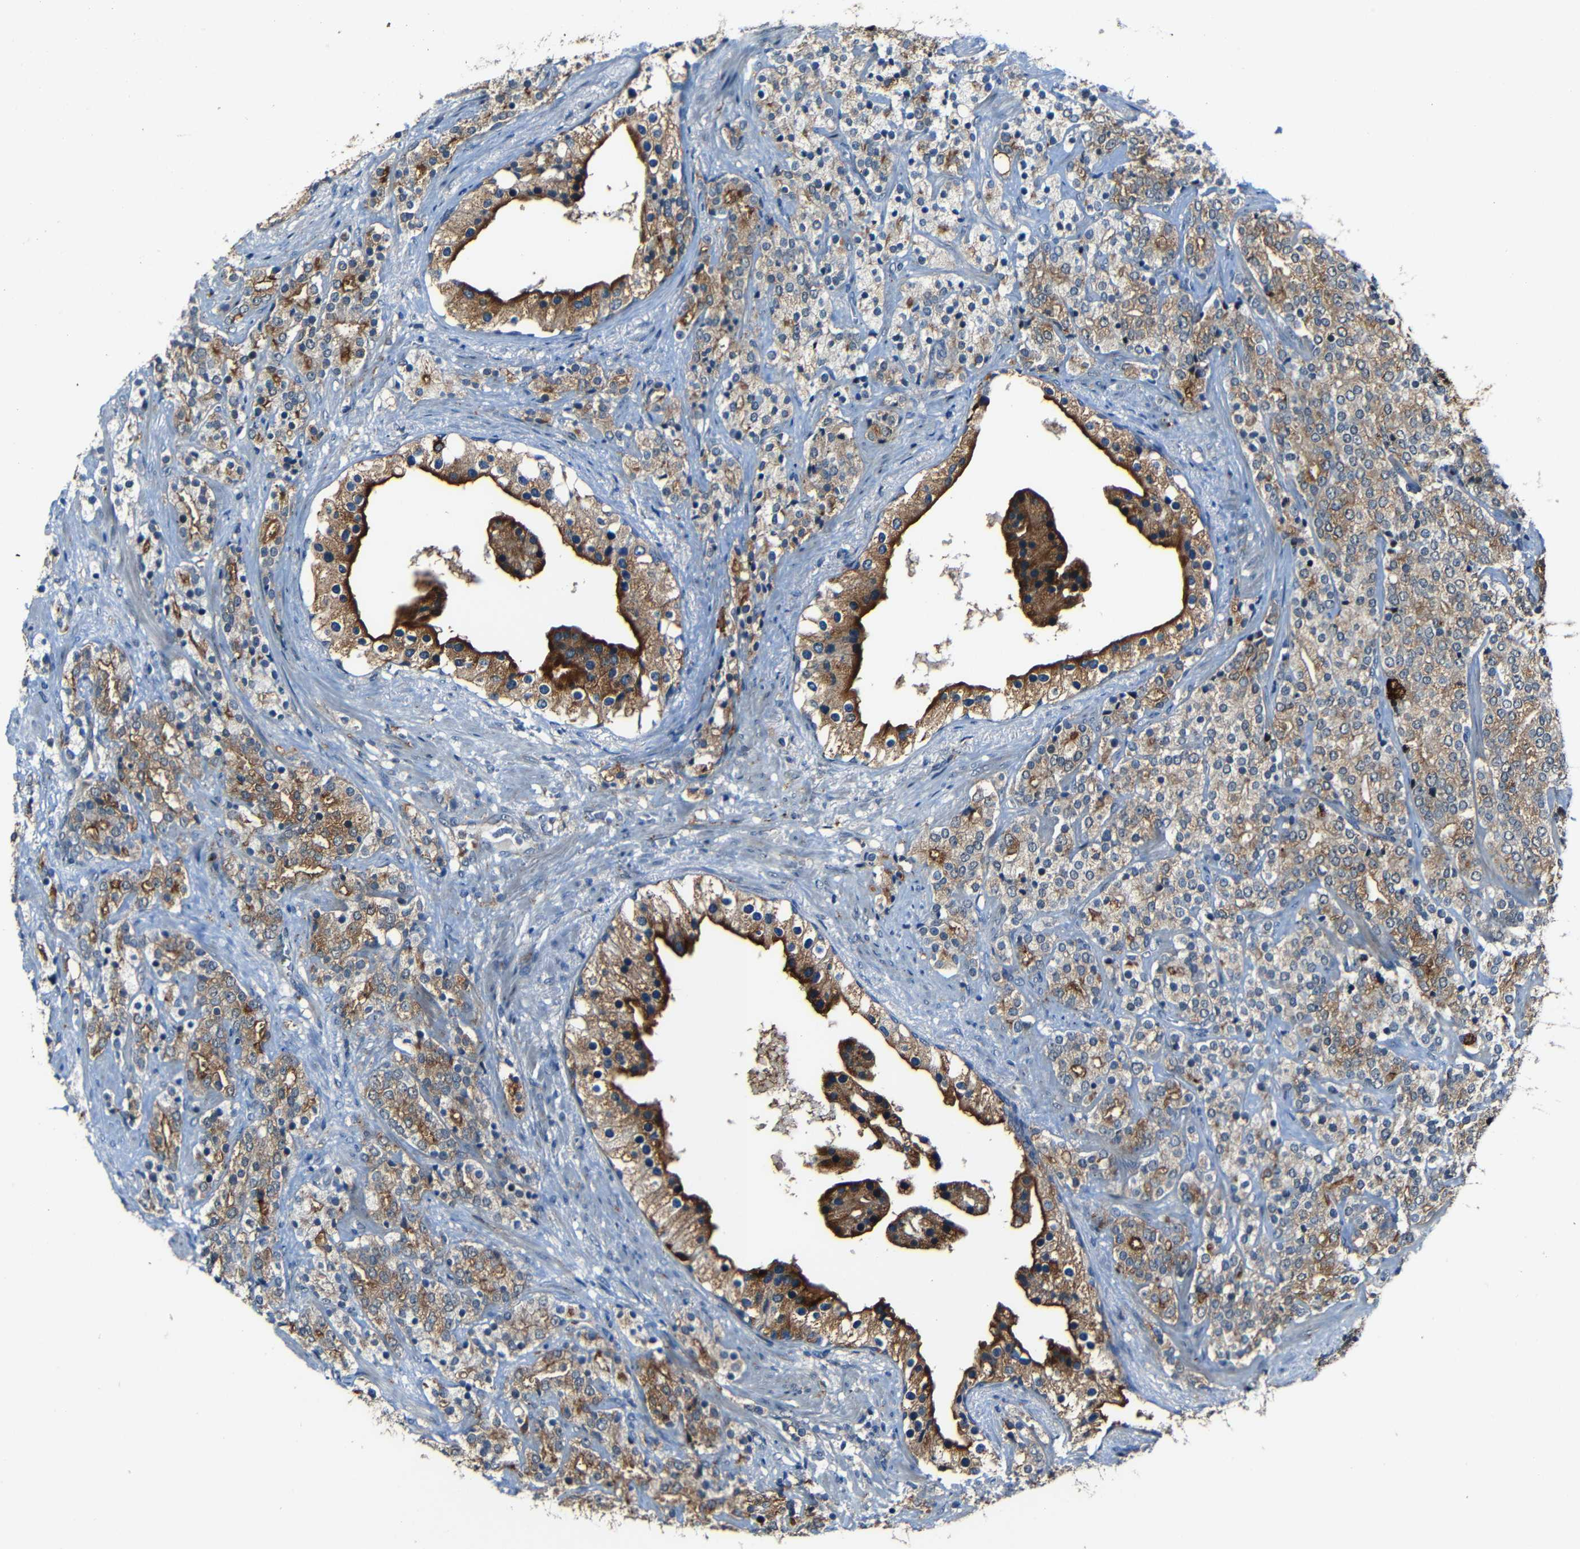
{"staining": {"intensity": "moderate", "quantity": ">75%", "location": "cytoplasmic/membranous"}, "tissue": "prostate cancer", "cell_type": "Tumor cells", "image_type": "cancer", "snomed": [{"axis": "morphology", "description": "Adenocarcinoma, High grade"}, {"axis": "topography", "description": "Prostate"}], "caption": "A photomicrograph of human prostate cancer (high-grade adenocarcinoma) stained for a protein displays moderate cytoplasmic/membranous brown staining in tumor cells.", "gene": "DNAJC5", "patient": {"sex": "male", "age": 71}}